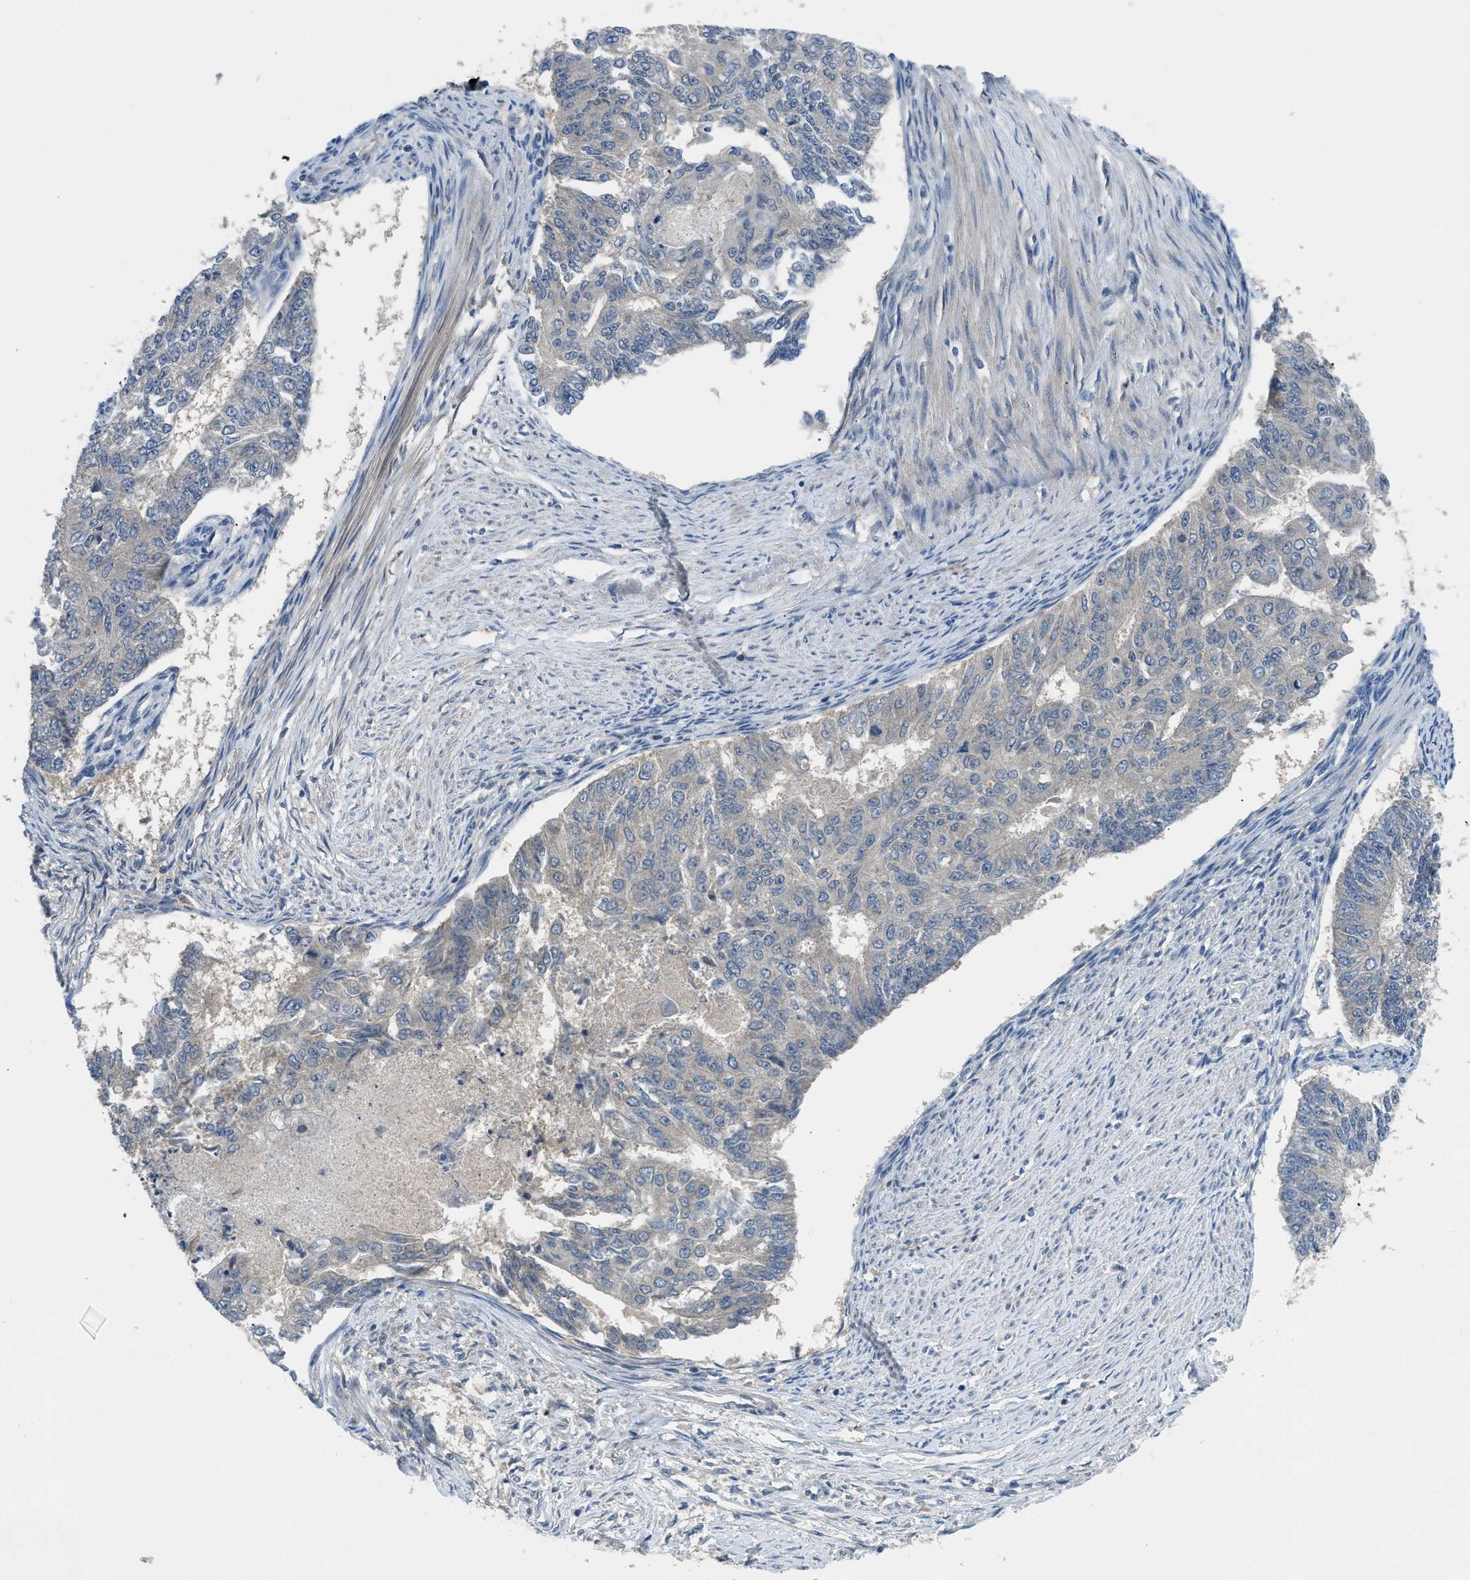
{"staining": {"intensity": "negative", "quantity": "none", "location": "none"}, "tissue": "endometrial cancer", "cell_type": "Tumor cells", "image_type": "cancer", "snomed": [{"axis": "morphology", "description": "Adenocarcinoma, NOS"}, {"axis": "topography", "description": "Endometrium"}], "caption": "The image shows no staining of tumor cells in endometrial cancer.", "gene": "PDE7A", "patient": {"sex": "female", "age": 32}}